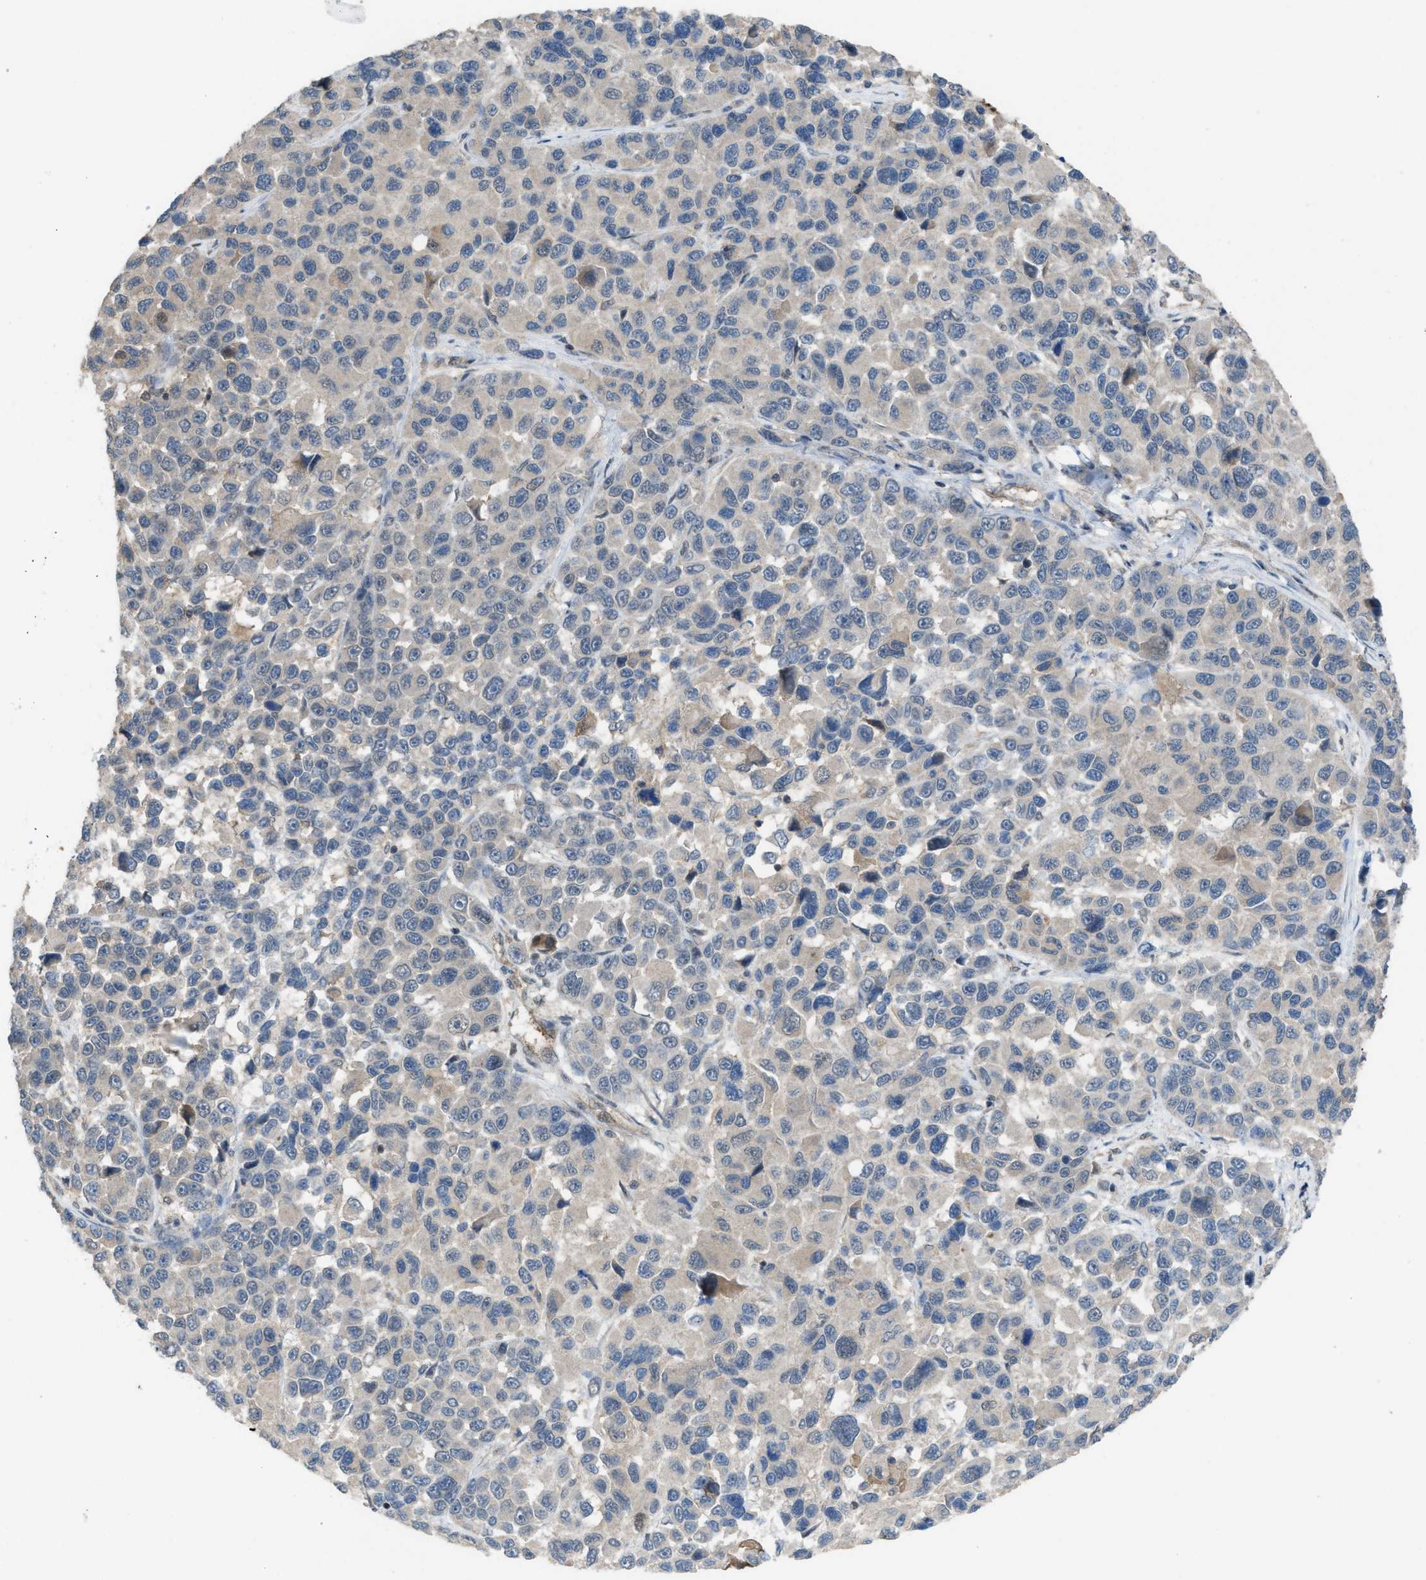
{"staining": {"intensity": "negative", "quantity": "none", "location": "none"}, "tissue": "melanoma", "cell_type": "Tumor cells", "image_type": "cancer", "snomed": [{"axis": "morphology", "description": "Malignant melanoma, NOS"}, {"axis": "topography", "description": "Skin"}], "caption": "High magnification brightfield microscopy of melanoma stained with DAB (brown) and counterstained with hematoxylin (blue): tumor cells show no significant expression. Nuclei are stained in blue.", "gene": "PLAA", "patient": {"sex": "male", "age": 53}}